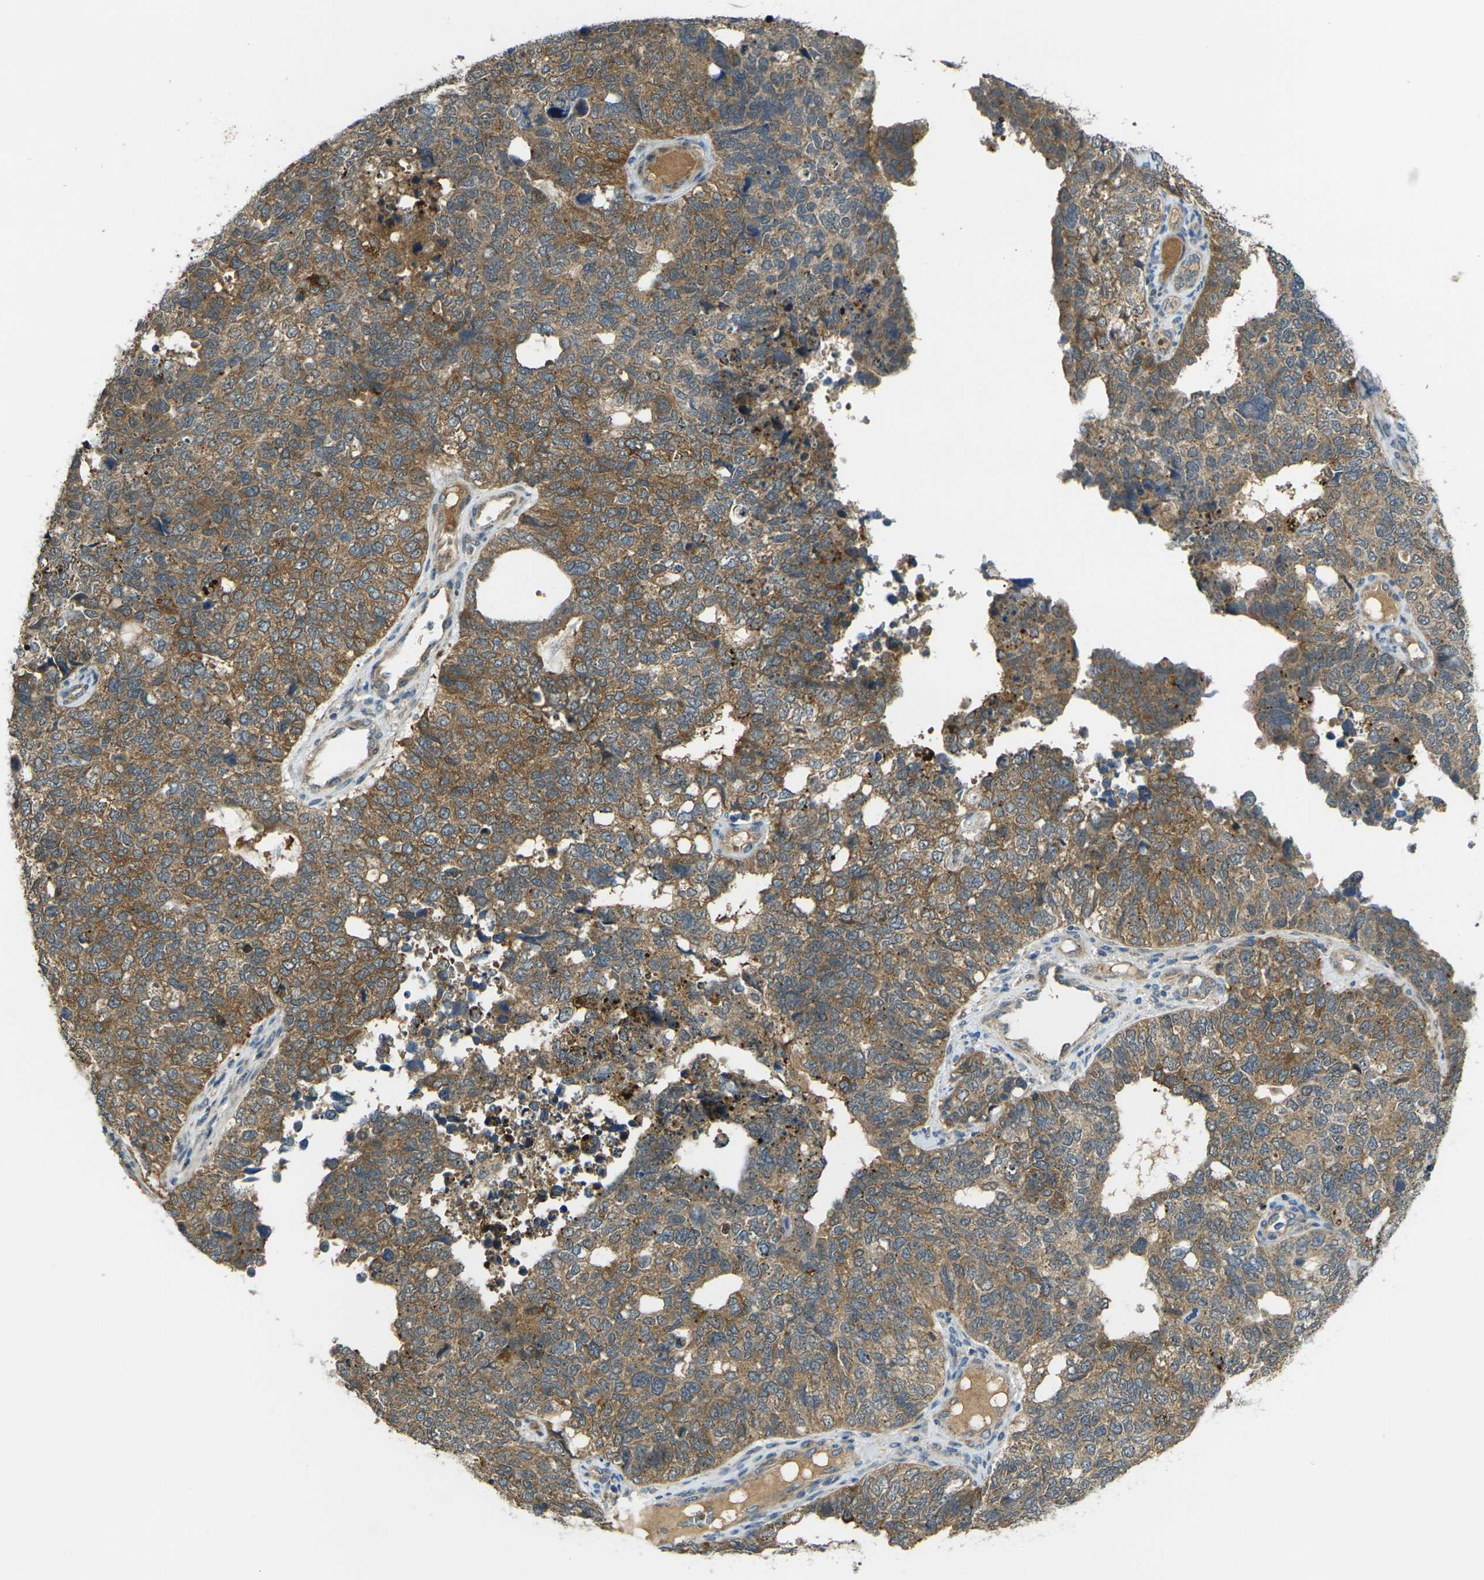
{"staining": {"intensity": "moderate", "quantity": ">75%", "location": "cytoplasmic/membranous"}, "tissue": "cervical cancer", "cell_type": "Tumor cells", "image_type": "cancer", "snomed": [{"axis": "morphology", "description": "Squamous cell carcinoma, NOS"}, {"axis": "topography", "description": "Cervix"}], "caption": "Cervical cancer (squamous cell carcinoma) was stained to show a protein in brown. There is medium levels of moderate cytoplasmic/membranous expression in approximately >75% of tumor cells.", "gene": "GNA12", "patient": {"sex": "female", "age": 63}}